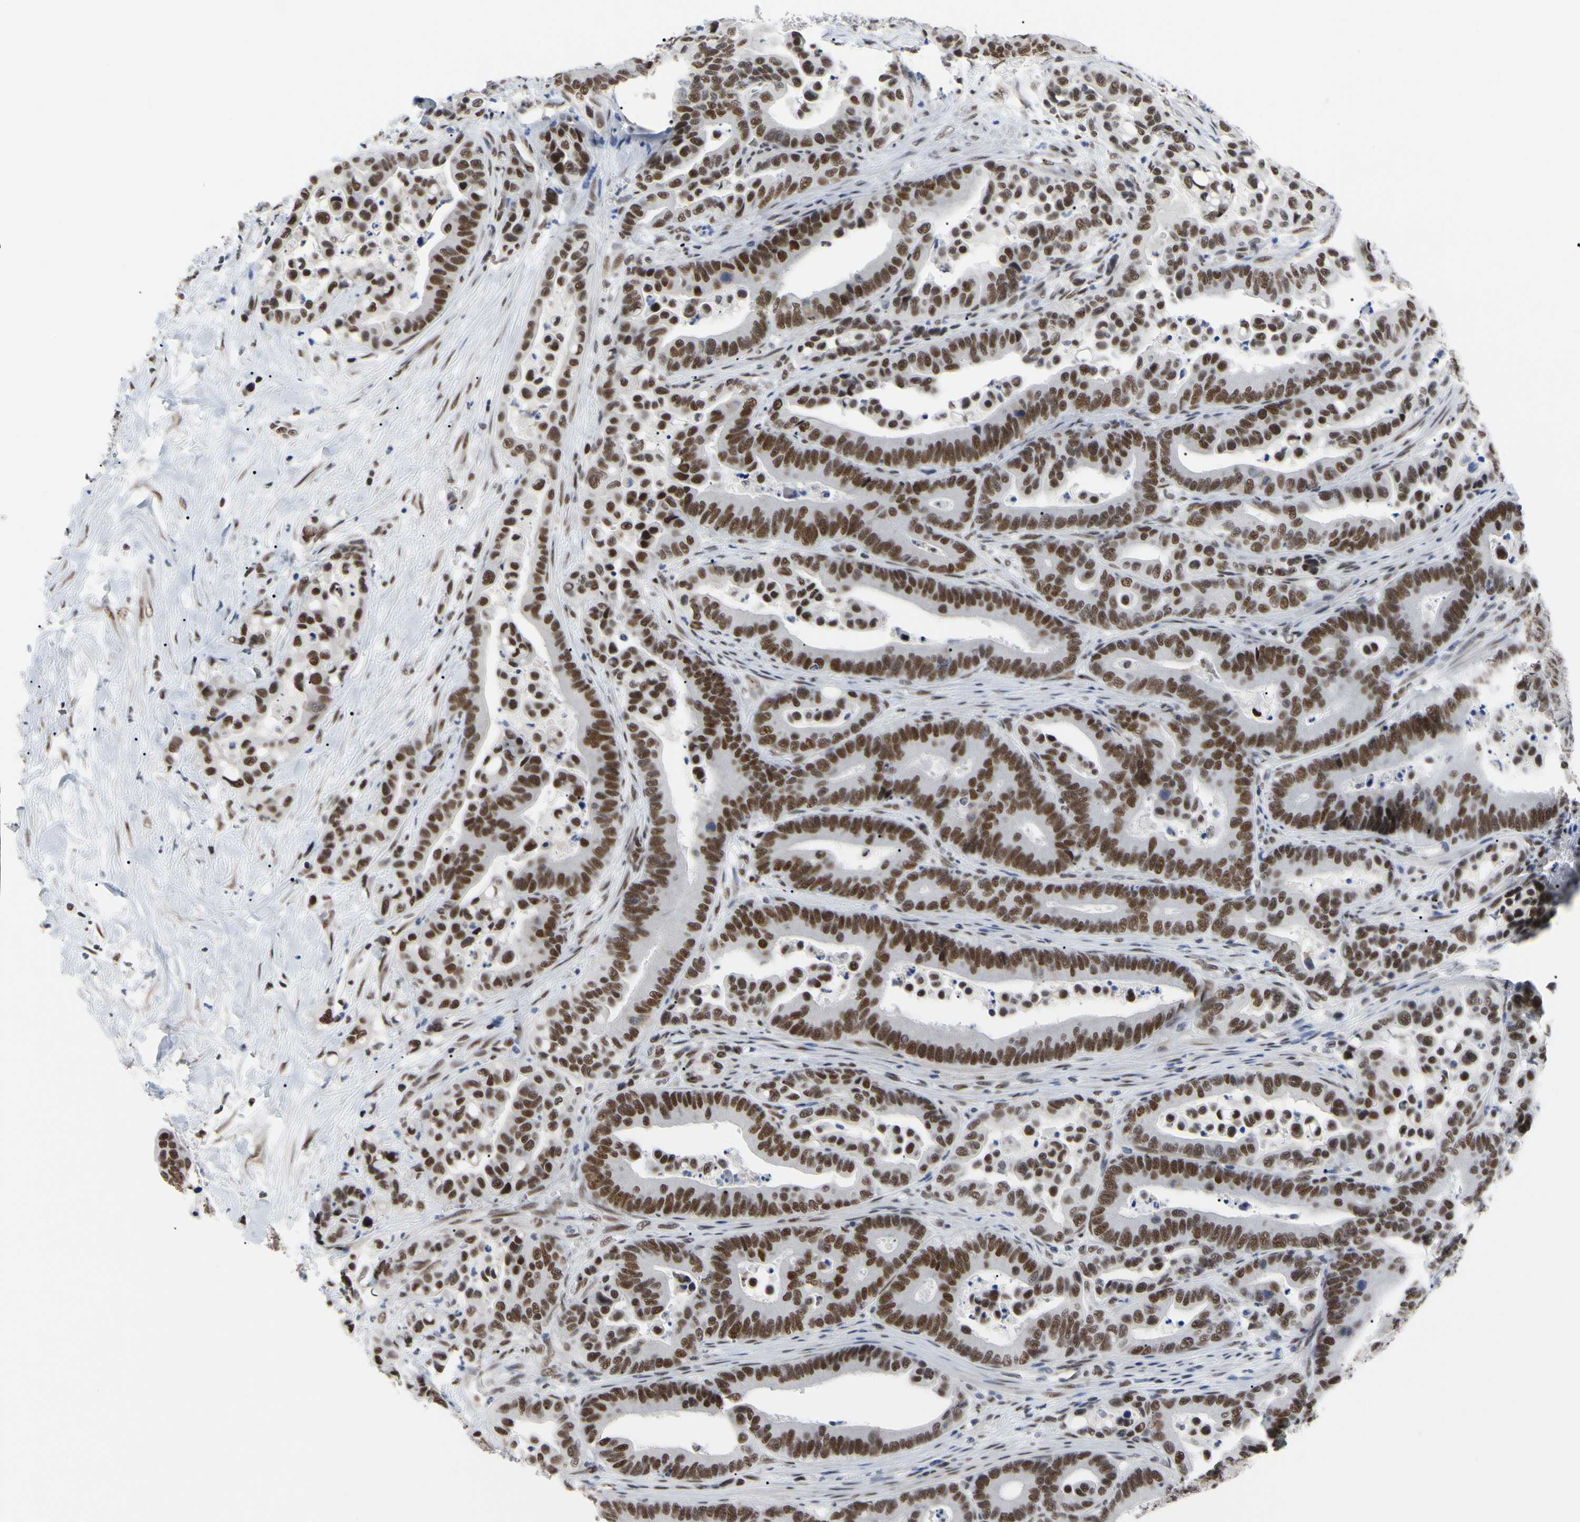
{"staining": {"intensity": "strong", "quantity": ">75%", "location": "nuclear"}, "tissue": "colorectal cancer", "cell_type": "Tumor cells", "image_type": "cancer", "snomed": [{"axis": "morphology", "description": "Normal tissue, NOS"}, {"axis": "morphology", "description": "Adenocarcinoma, NOS"}, {"axis": "topography", "description": "Colon"}], "caption": "Brown immunohistochemical staining in colorectal cancer reveals strong nuclear staining in approximately >75% of tumor cells. (Brightfield microscopy of DAB IHC at high magnification).", "gene": "FAM98B", "patient": {"sex": "male", "age": 82}}